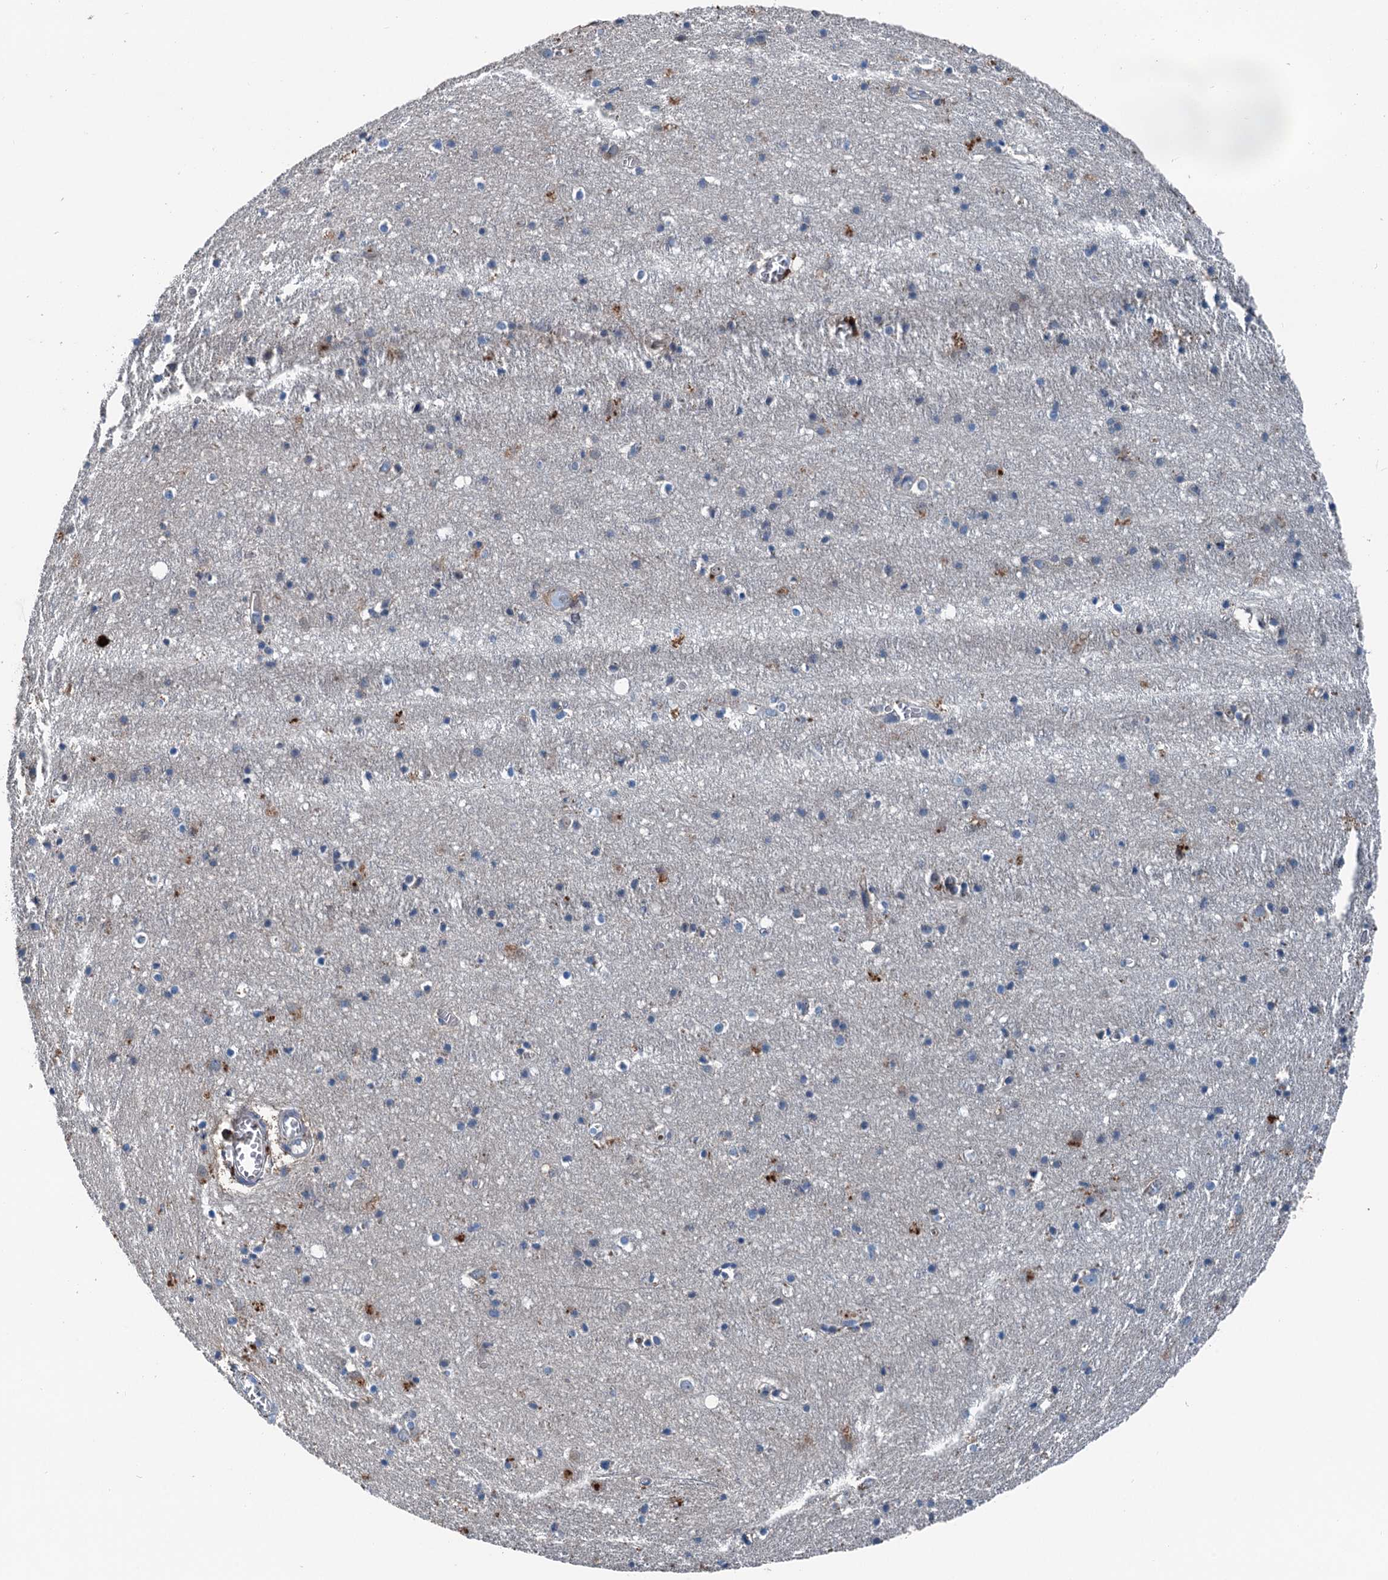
{"staining": {"intensity": "negative", "quantity": "none", "location": "none"}, "tissue": "cerebral cortex", "cell_type": "Endothelial cells", "image_type": "normal", "snomed": [{"axis": "morphology", "description": "Normal tissue, NOS"}, {"axis": "topography", "description": "Cerebral cortex"}], "caption": "This is a photomicrograph of immunohistochemistry staining of unremarkable cerebral cortex, which shows no expression in endothelial cells.", "gene": "PDSS1", "patient": {"sex": "female", "age": 64}}